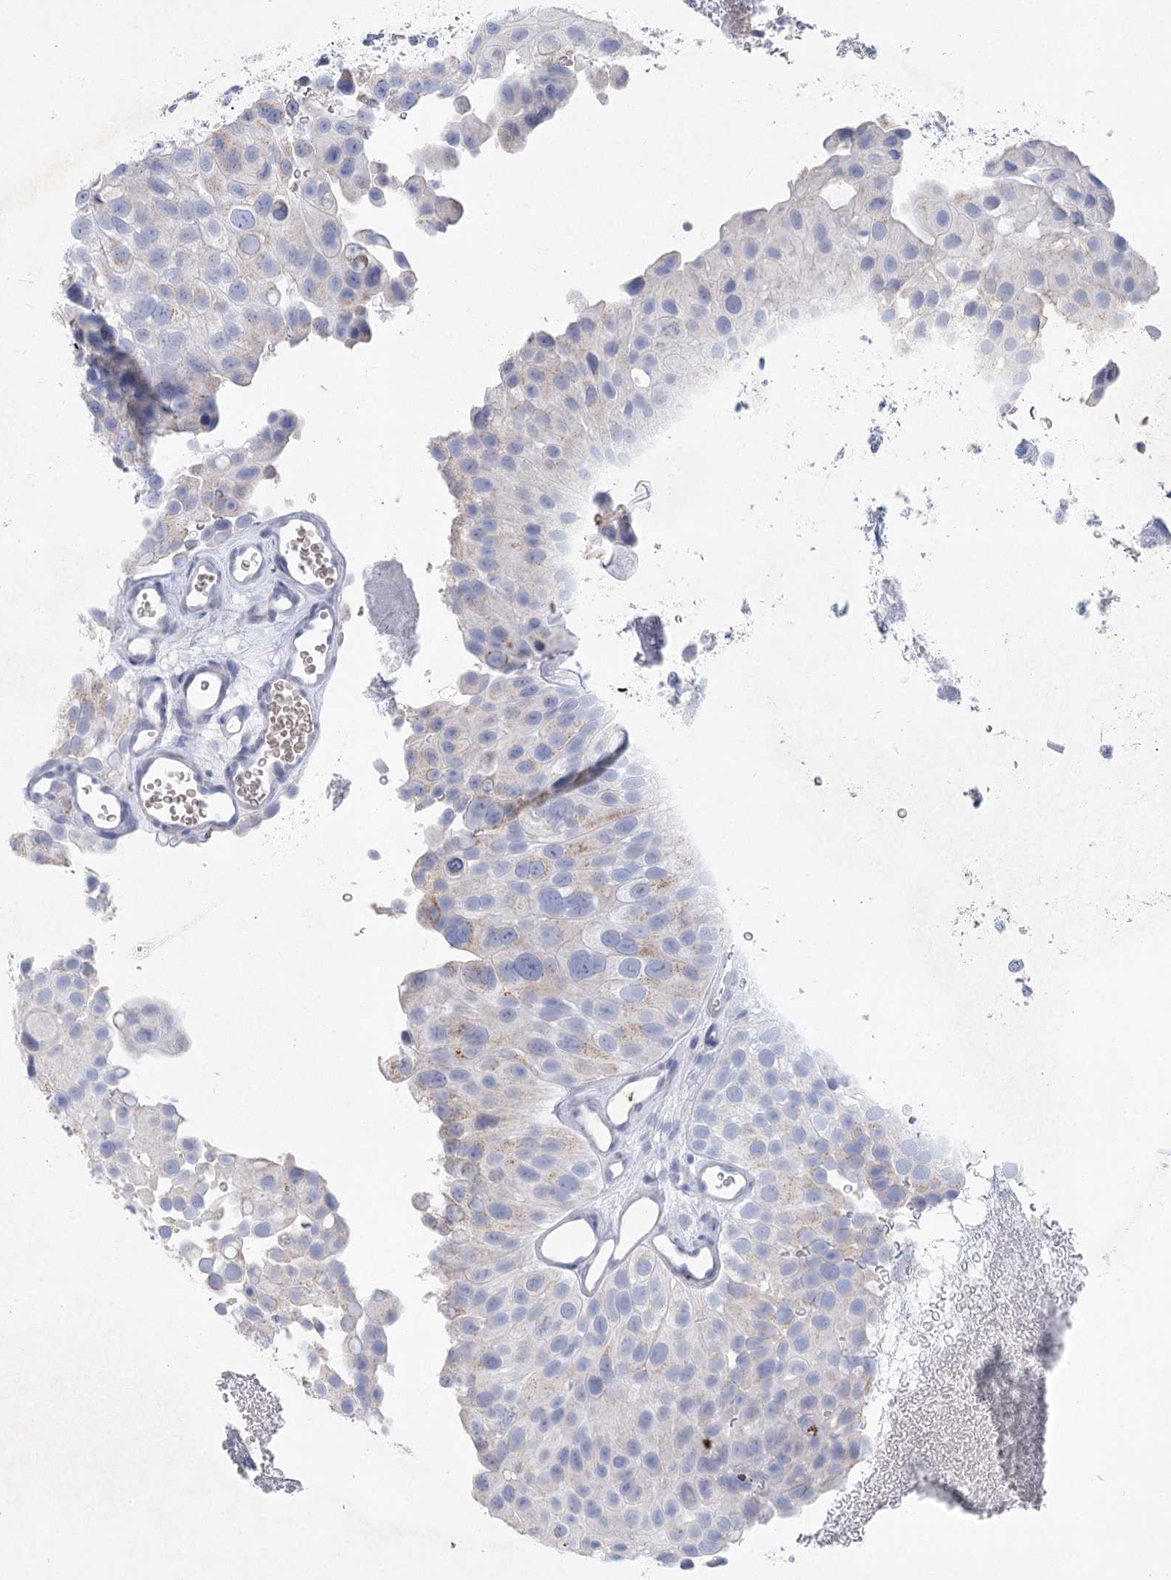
{"staining": {"intensity": "weak", "quantity": "<25%", "location": "cytoplasmic/membranous"}, "tissue": "urothelial cancer", "cell_type": "Tumor cells", "image_type": "cancer", "snomed": [{"axis": "morphology", "description": "Urothelial carcinoma, Low grade"}, {"axis": "topography", "description": "Urinary bladder"}], "caption": "DAB (3,3'-diaminobenzidine) immunohistochemical staining of human urothelial carcinoma (low-grade) exhibits no significant positivity in tumor cells. Nuclei are stained in blue.", "gene": "WDR74", "patient": {"sex": "male", "age": 78}}